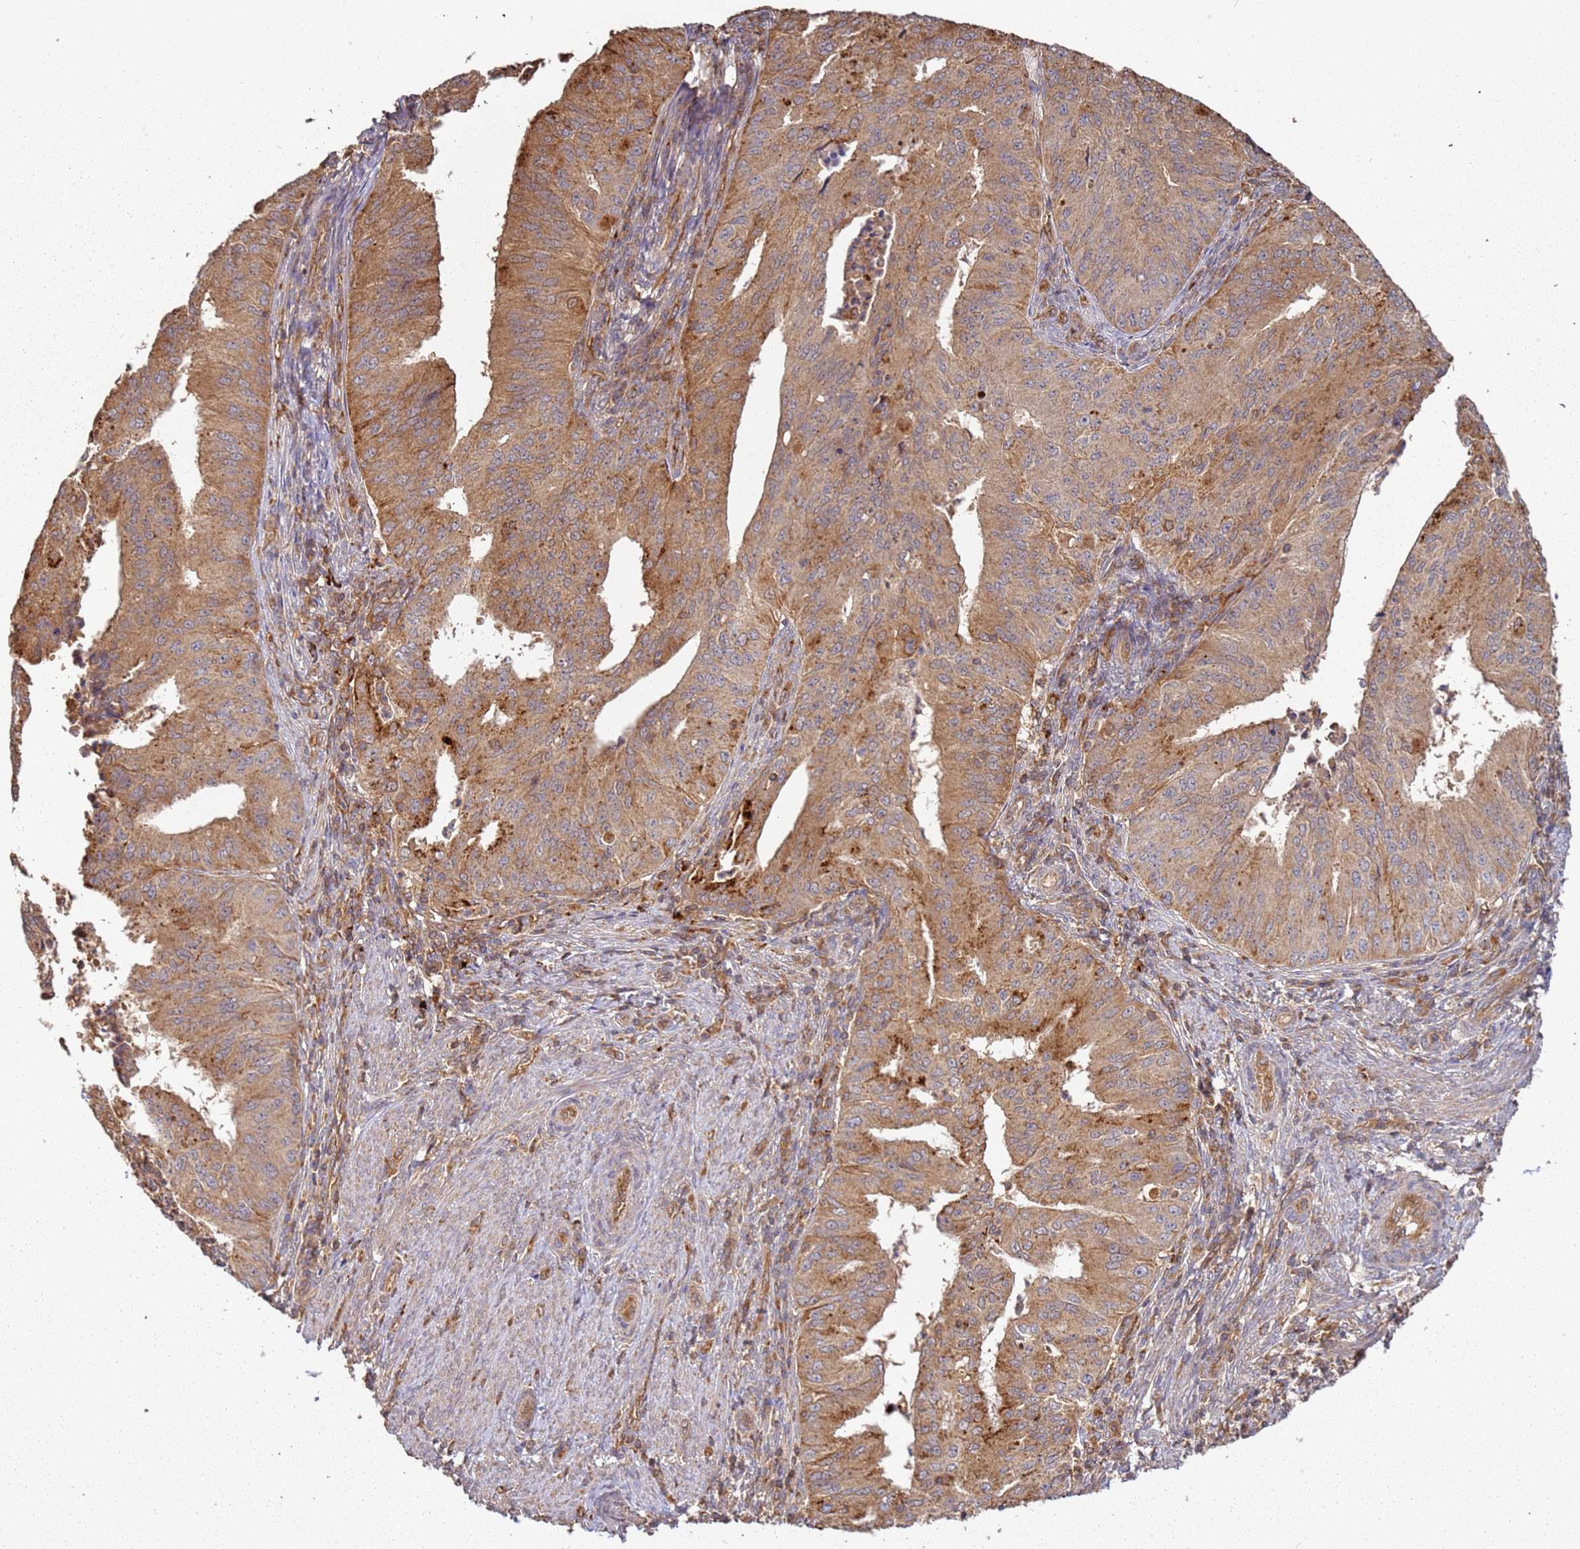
{"staining": {"intensity": "moderate", "quantity": ">75%", "location": "cytoplasmic/membranous"}, "tissue": "endometrial cancer", "cell_type": "Tumor cells", "image_type": "cancer", "snomed": [{"axis": "morphology", "description": "Adenocarcinoma, NOS"}, {"axis": "topography", "description": "Endometrium"}], "caption": "About >75% of tumor cells in human adenocarcinoma (endometrial) reveal moderate cytoplasmic/membranous protein expression as visualized by brown immunohistochemical staining.", "gene": "SCGB2B2", "patient": {"sex": "female", "age": 50}}